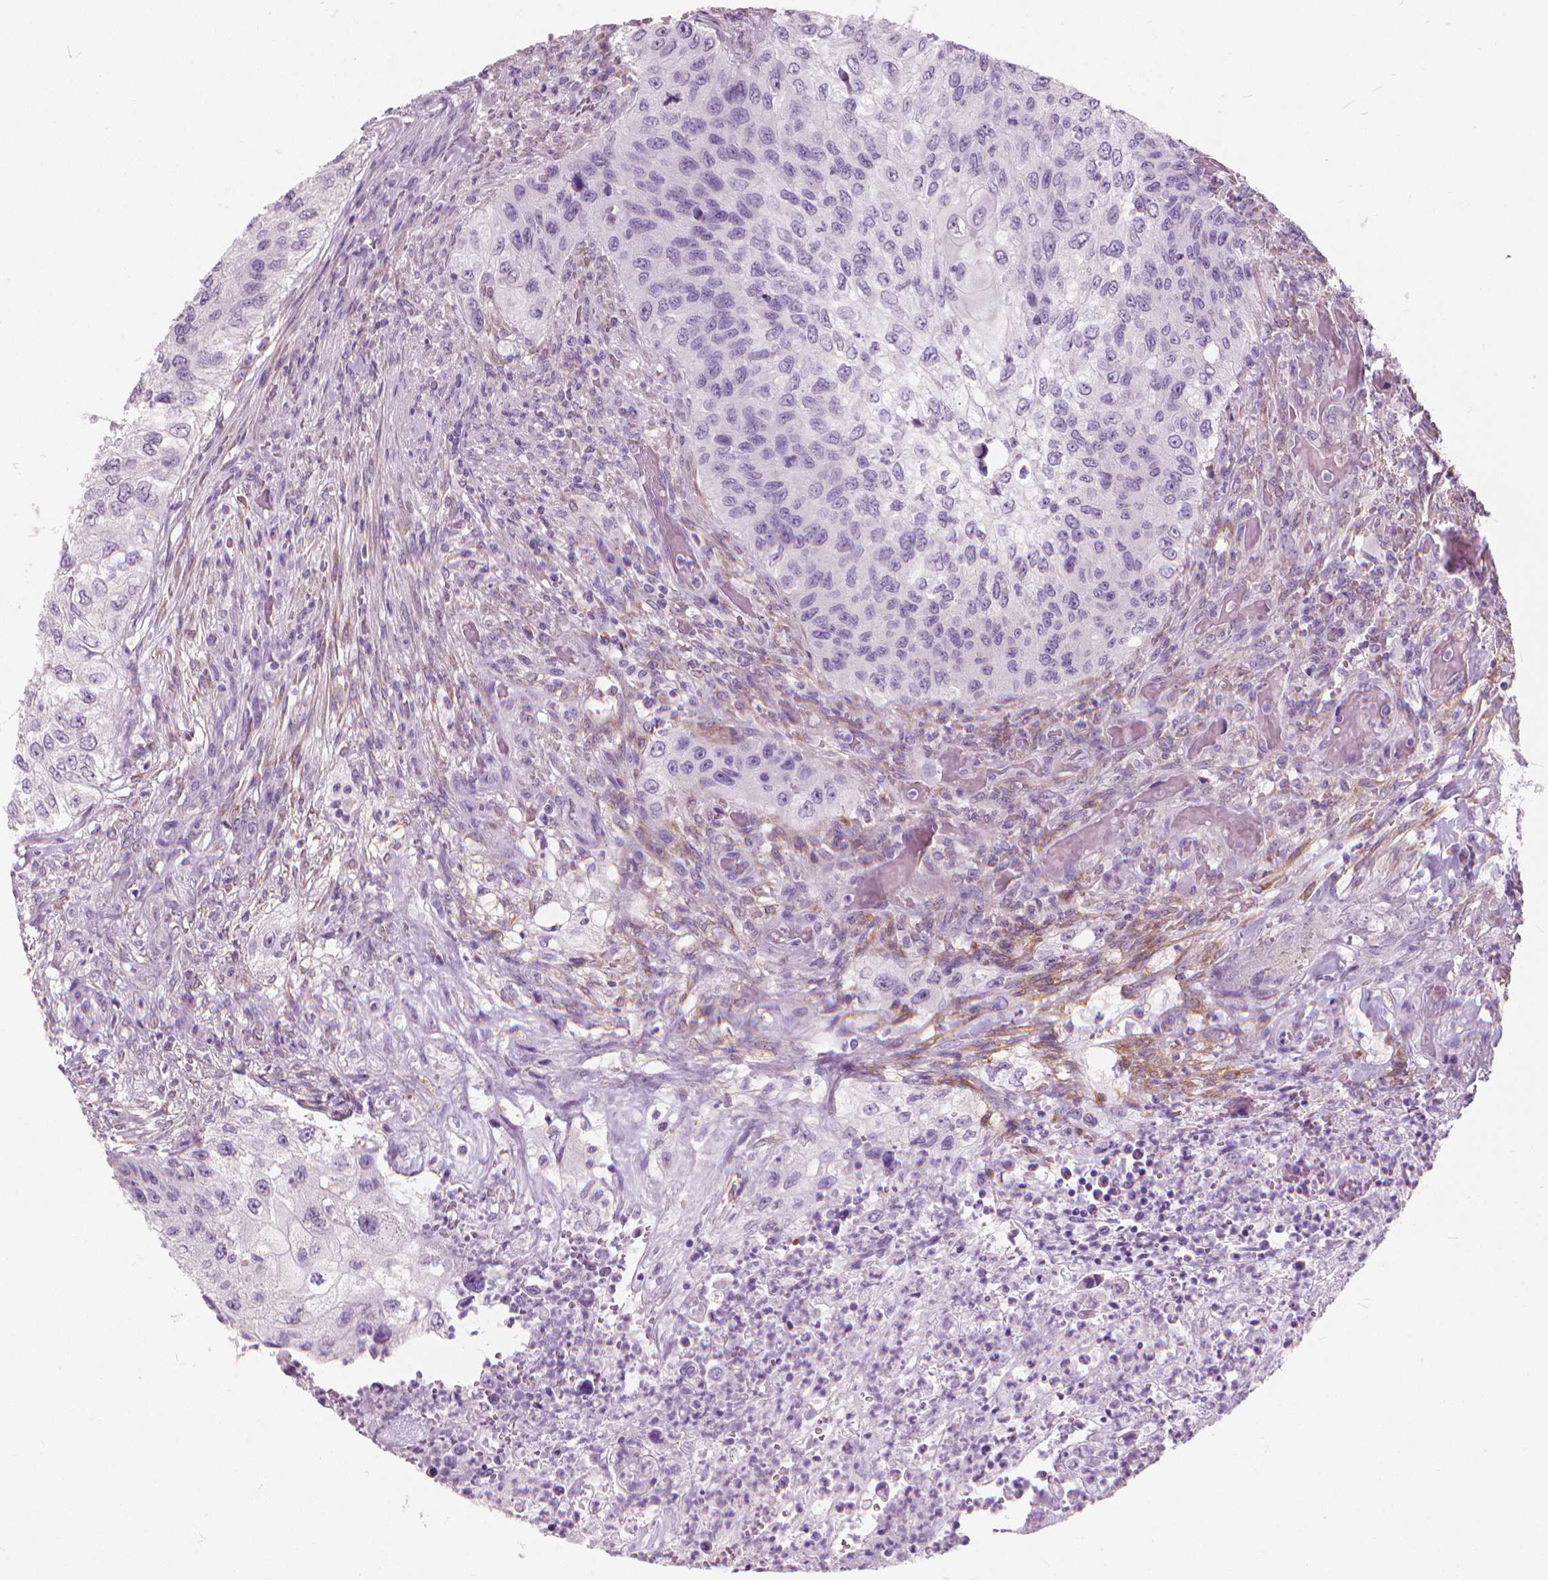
{"staining": {"intensity": "negative", "quantity": "none", "location": "none"}, "tissue": "urothelial cancer", "cell_type": "Tumor cells", "image_type": "cancer", "snomed": [{"axis": "morphology", "description": "Urothelial carcinoma, High grade"}, {"axis": "topography", "description": "Urinary bladder"}], "caption": "Tumor cells show no significant protein positivity in high-grade urothelial carcinoma.", "gene": "DNM1", "patient": {"sex": "female", "age": 60}}